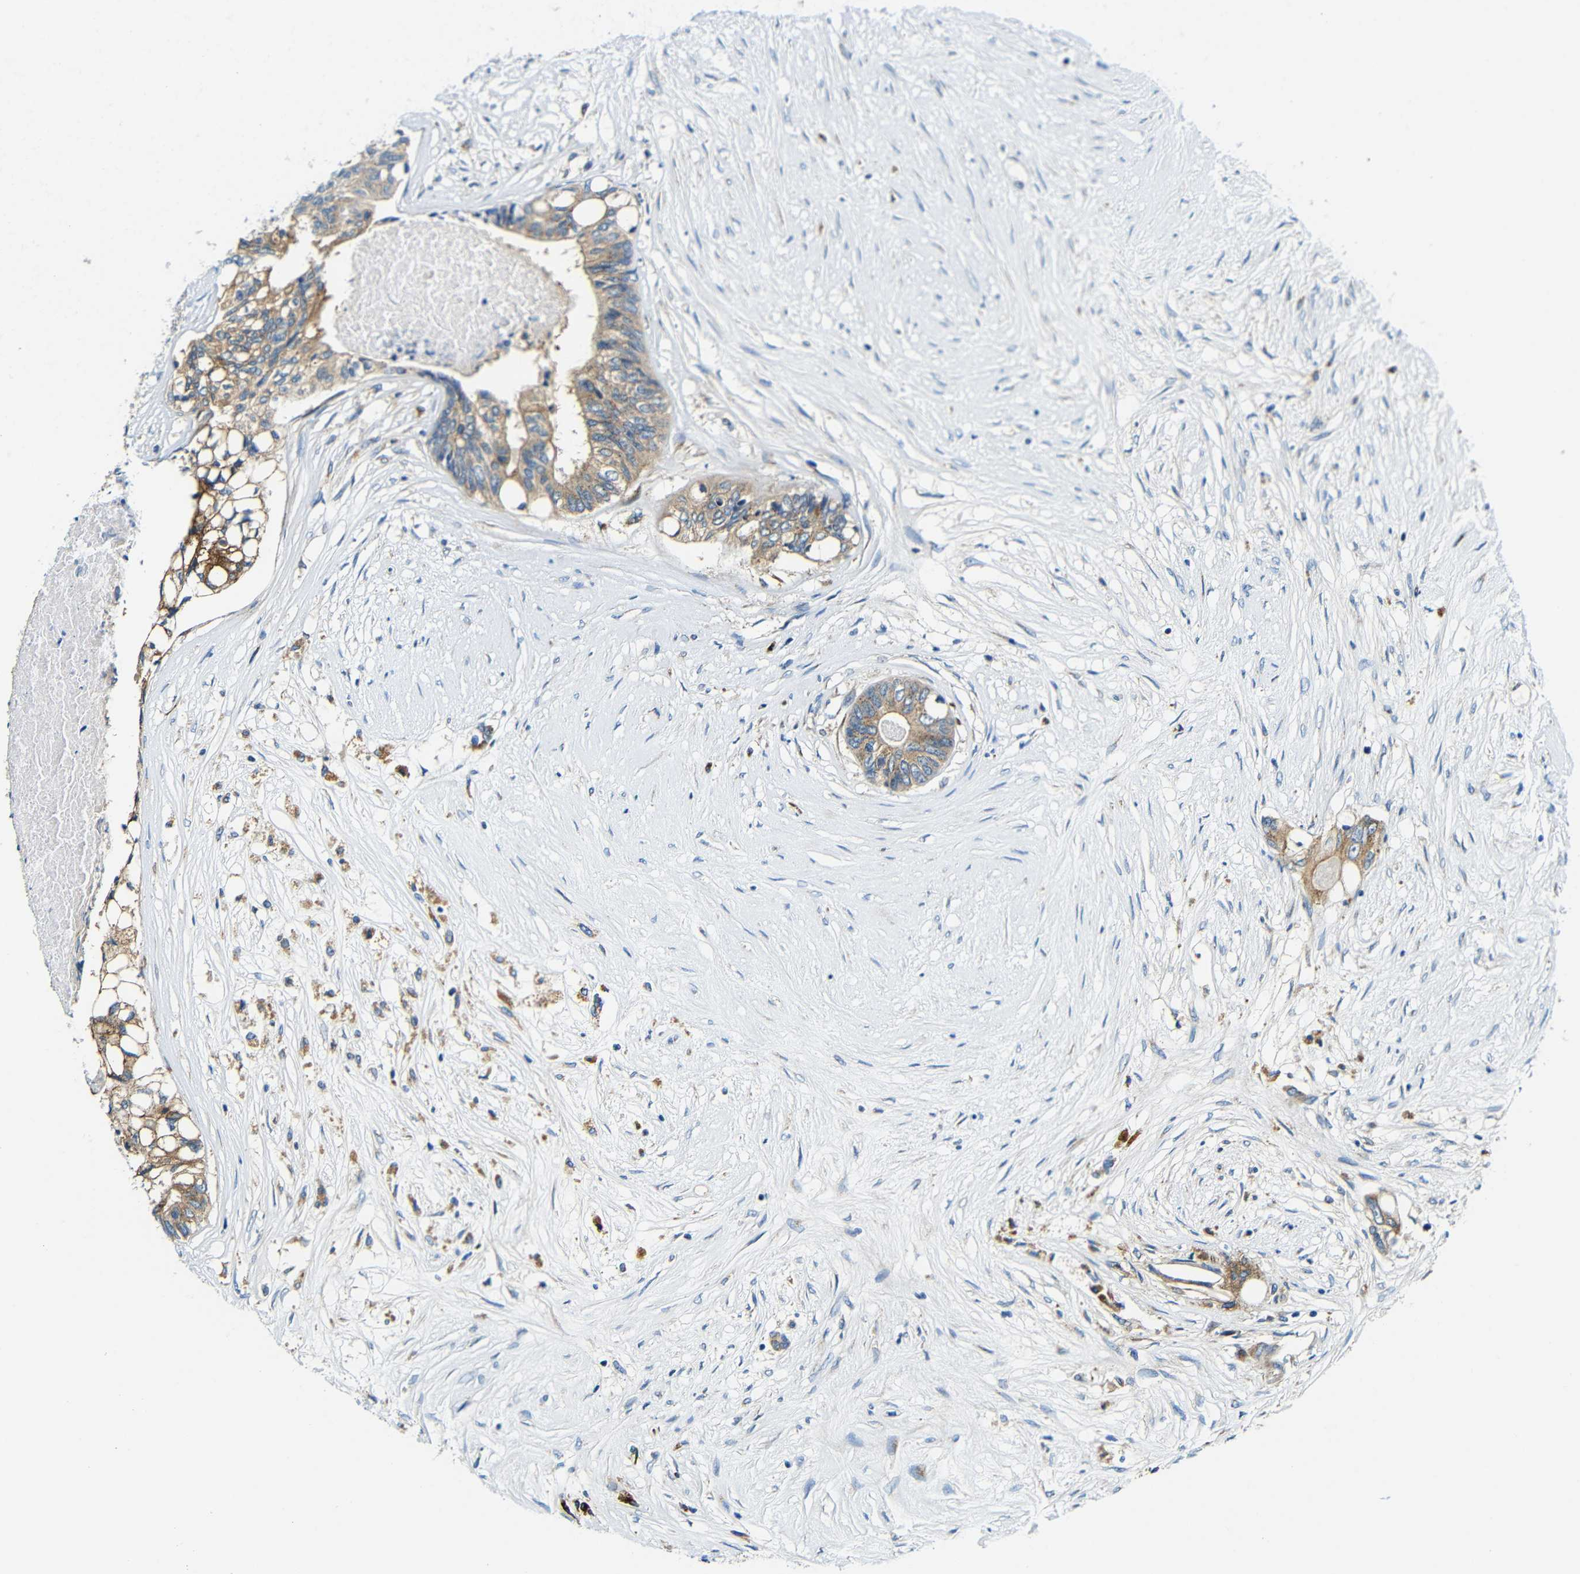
{"staining": {"intensity": "moderate", "quantity": ">75%", "location": "cytoplasmic/membranous"}, "tissue": "colorectal cancer", "cell_type": "Tumor cells", "image_type": "cancer", "snomed": [{"axis": "morphology", "description": "Adenocarcinoma, NOS"}, {"axis": "topography", "description": "Rectum"}], "caption": "Protein staining of adenocarcinoma (colorectal) tissue reveals moderate cytoplasmic/membranous staining in about >75% of tumor cells.", "gene": "USO1", "patient": {"sex": "male", "age": 63}}